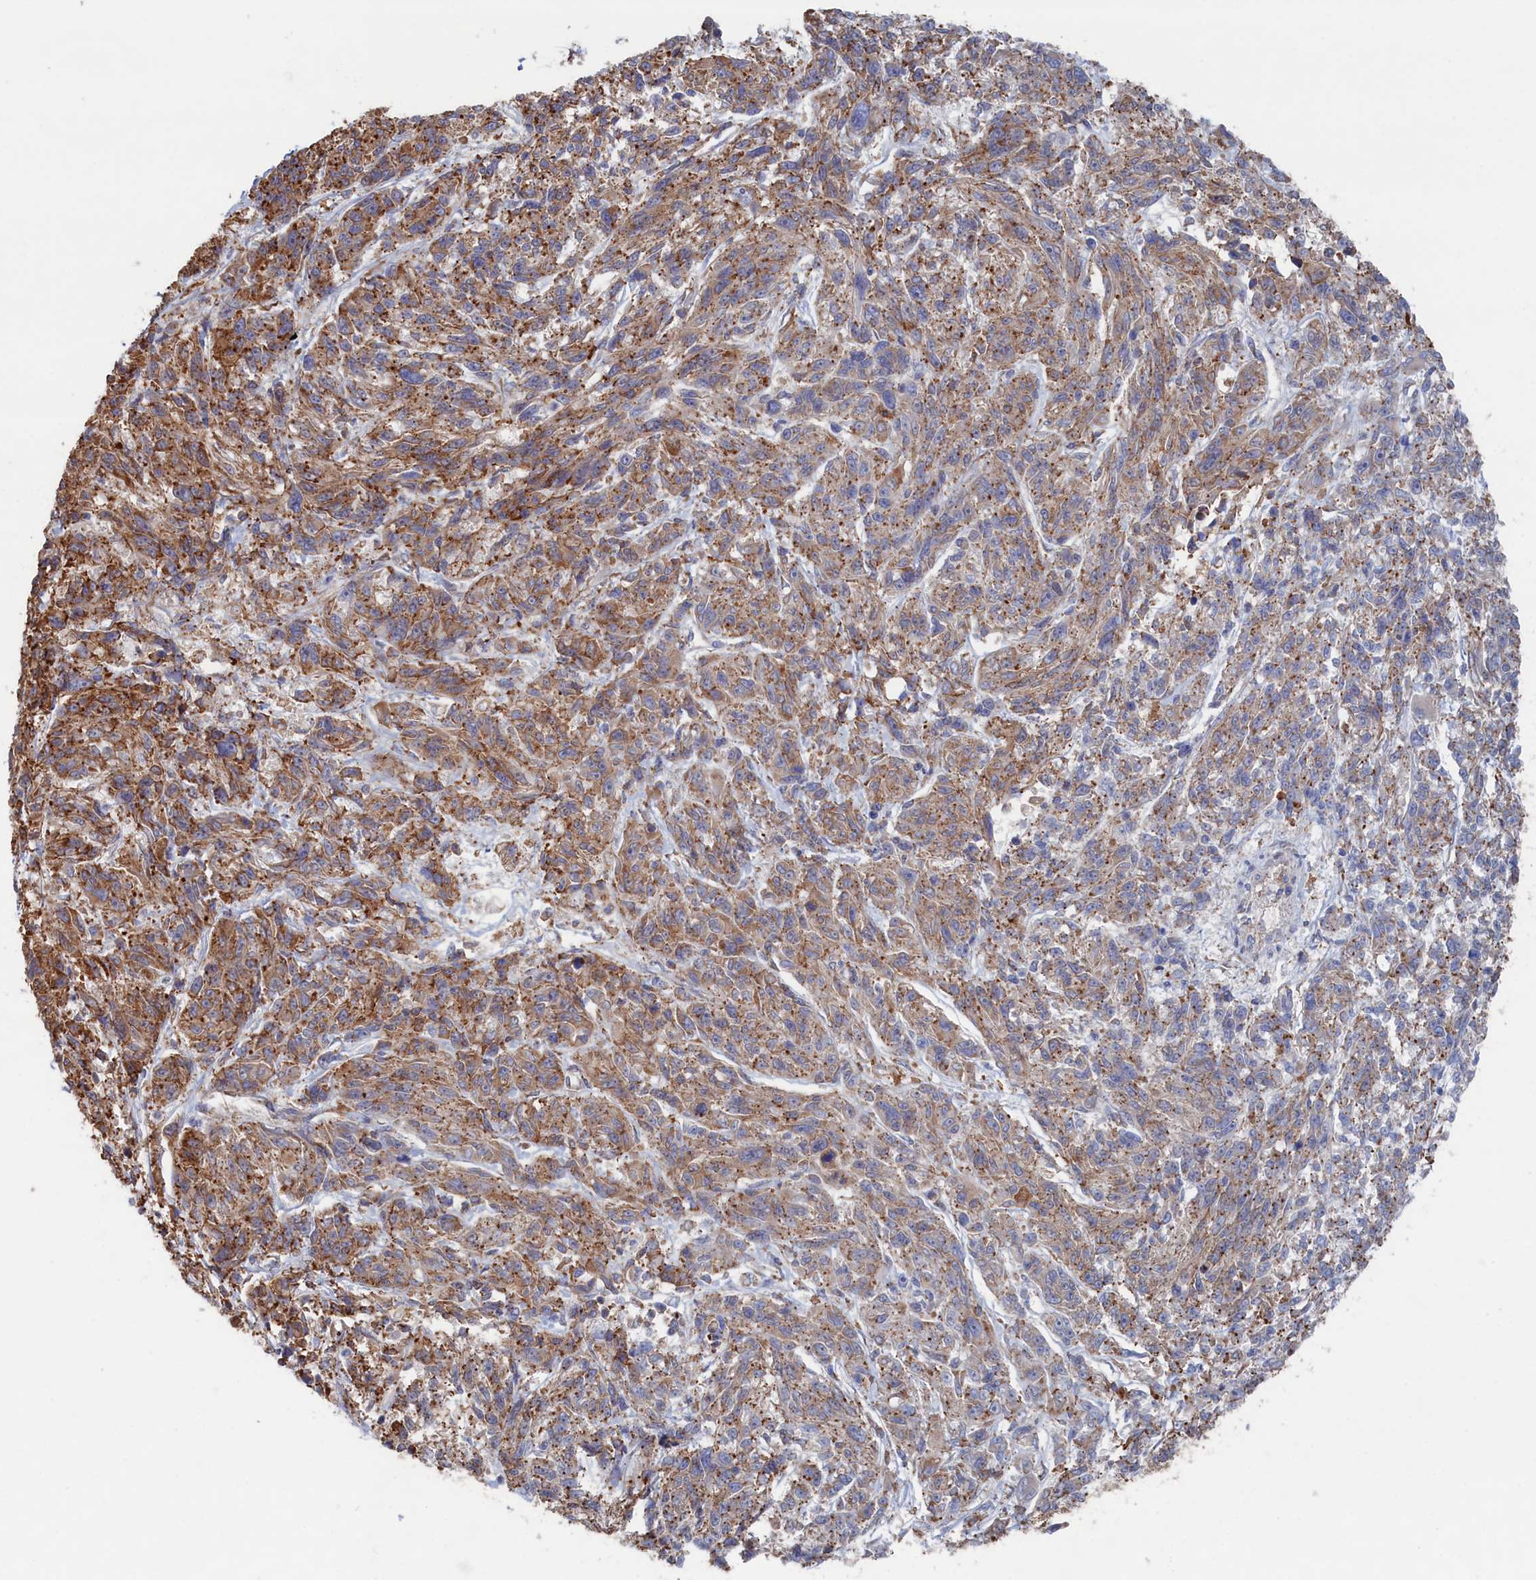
{"staining": {"intensity": "moderate", "quantity": ">75%", "location": "cytoplasmic/membranous"}, "tissue": "melanoma", "cell_type": "Tumor cells", "image_type": "cancer", "snomed": [{"axis": "morphology", "description": "Malignant melanoma, NOS"}, {"axis": "topography", "description": "Skin"}], "caption": "Immunohistochemistry histopathology image of neoplastic tissue: human malignant melanoma stained using immunohistochemistry reveals medium levels of moderate protein expression localized specifically in the cytoplasmic/membranous of tumor cells, appearing as a cytoplasmic/membranous brown color.", "gene": "BPIFB6", "patient": {"sex": "male", "age": 53}}